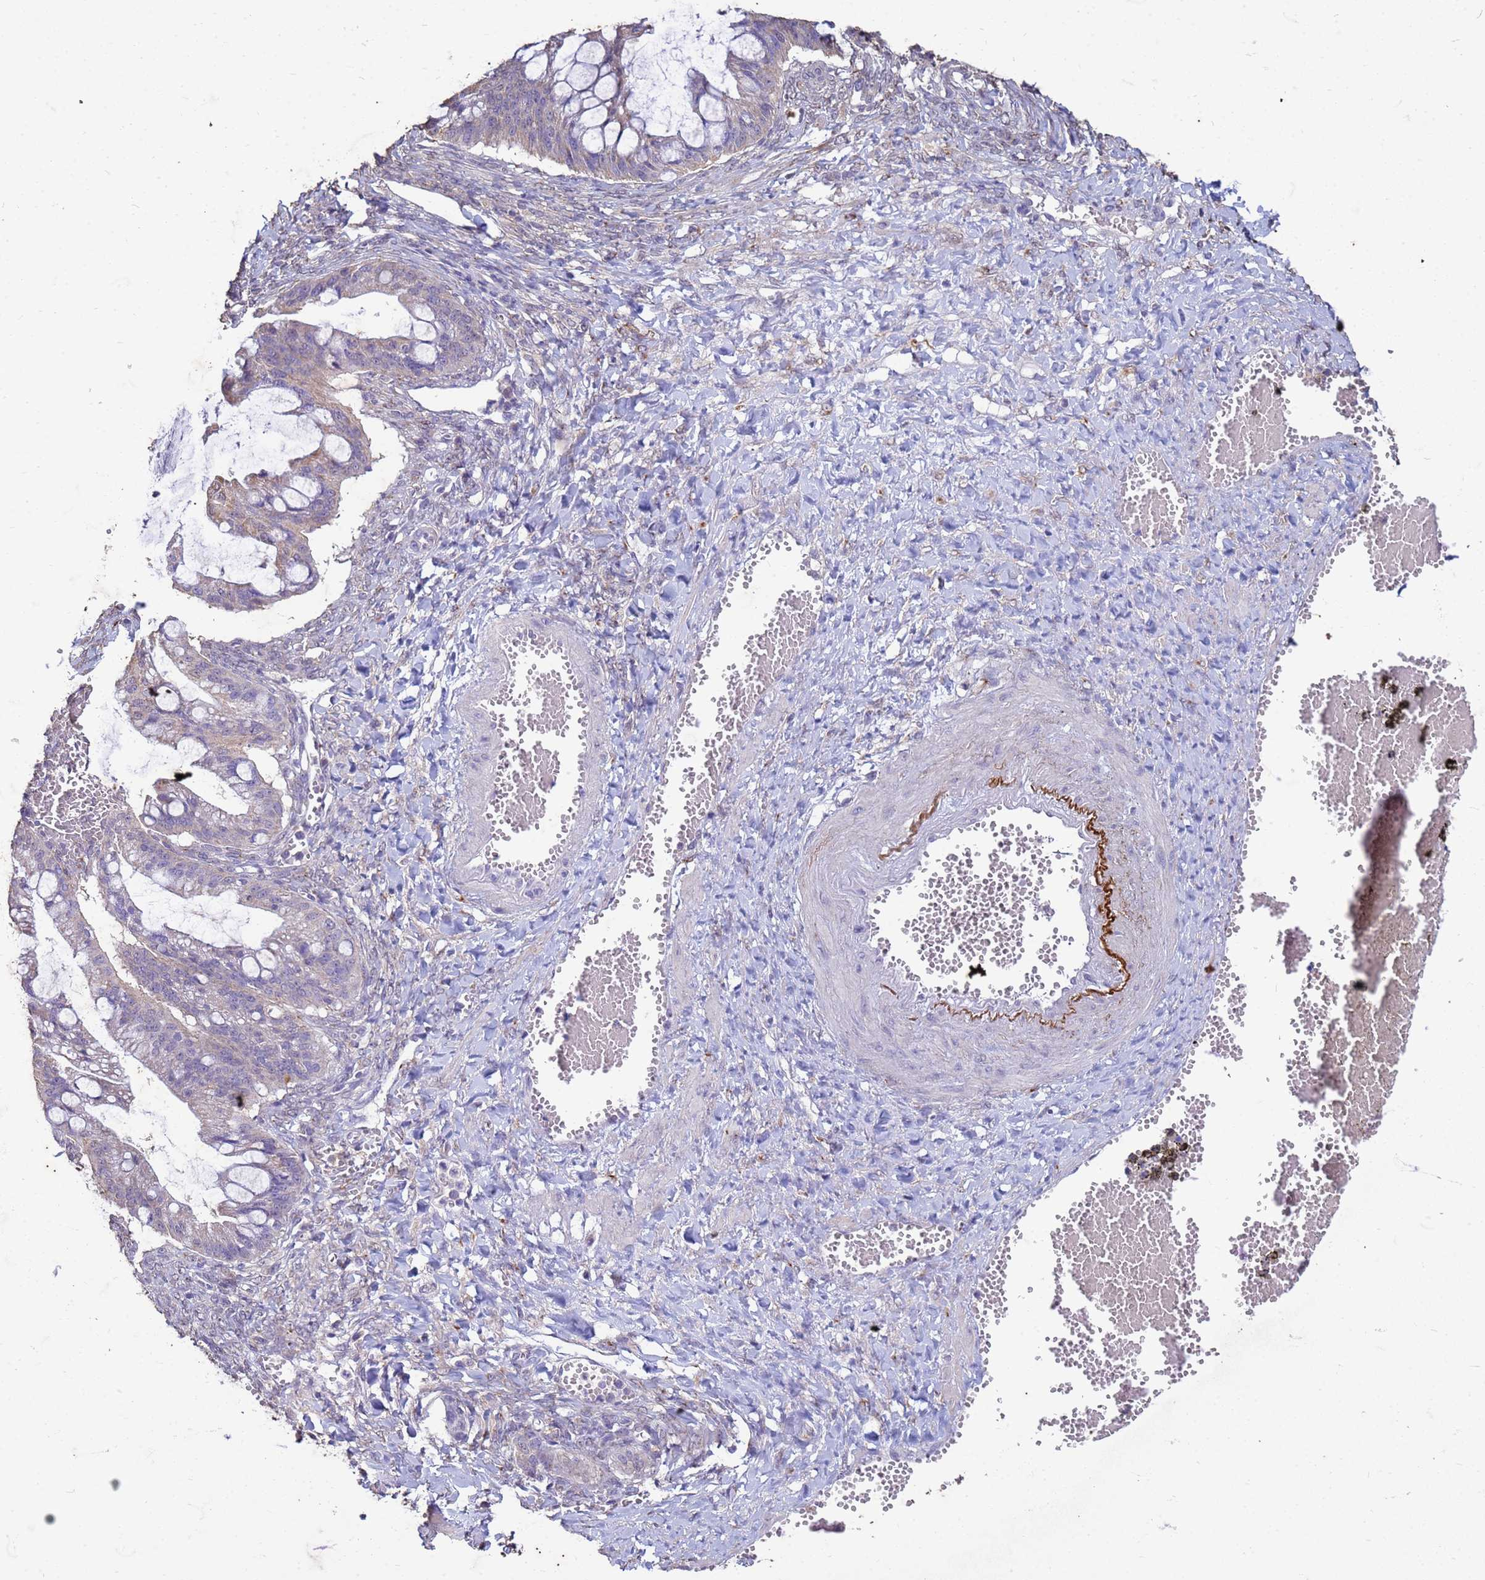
{"staining": {"intensity": "weak", "quantity": "<25%", "location": "cytoplasmic/membranous"}, "tissue": "ovarian cancer", "cell_type": "Tumor cells", "image_type": "cancer", "snomed": [{"axis": "morphology", "description": "Cystadenocarcinoma, mucinous, NOS"}, {"axis": "topography", "description": "Ovary"}], "caption": "This is an immunohistochemistry (IHC) image of ovarian cancer (mucinous cystadenocarcinoma). There is no expression in tumor cells.", "gene": "SLC25A15", "patient": {"sex": "female", "age": 73}}